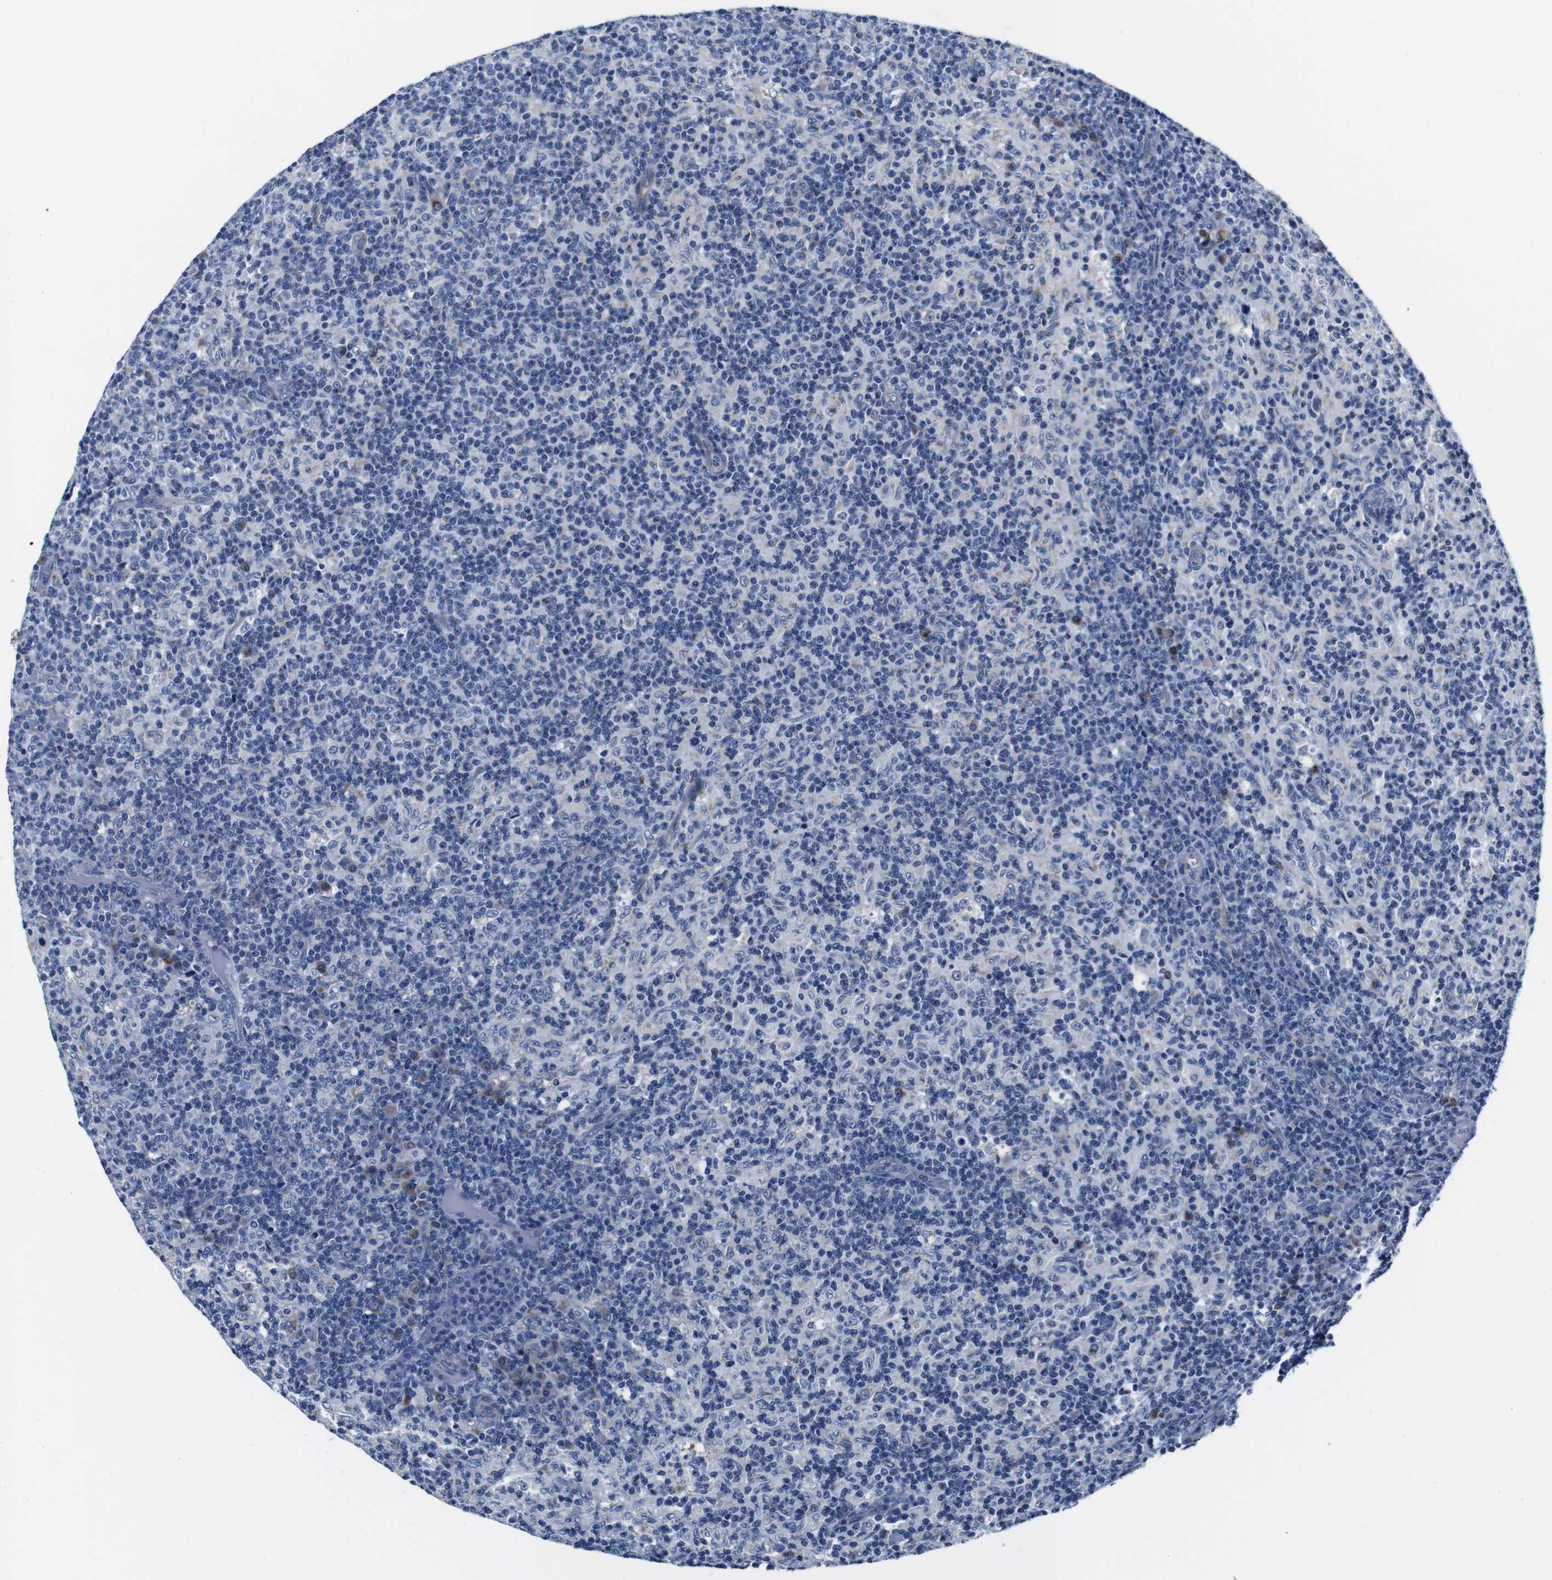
{"staining": {"intensity": "negative", "quantity": "none", "location": "none"}, "tissue": "lymph node", "cell_type": "Germinal center cells", "image_type": "normal", "snomed": [{"axis": "morphology", "description": "Normal tissue, NOS"}, {"axis": "morphology", "description": "Inflammation, NOS"}, {"axis": "topography", "description": "Lymph node"}], "caption": "High power microscopy micrograph of an immunohistochemistry (IHC) photomicrograph of benign lymph node, revealing no significant positivity in germinal center cells.", "gene": "SNX19", "patient": {"sex": "male", "age": 55}}